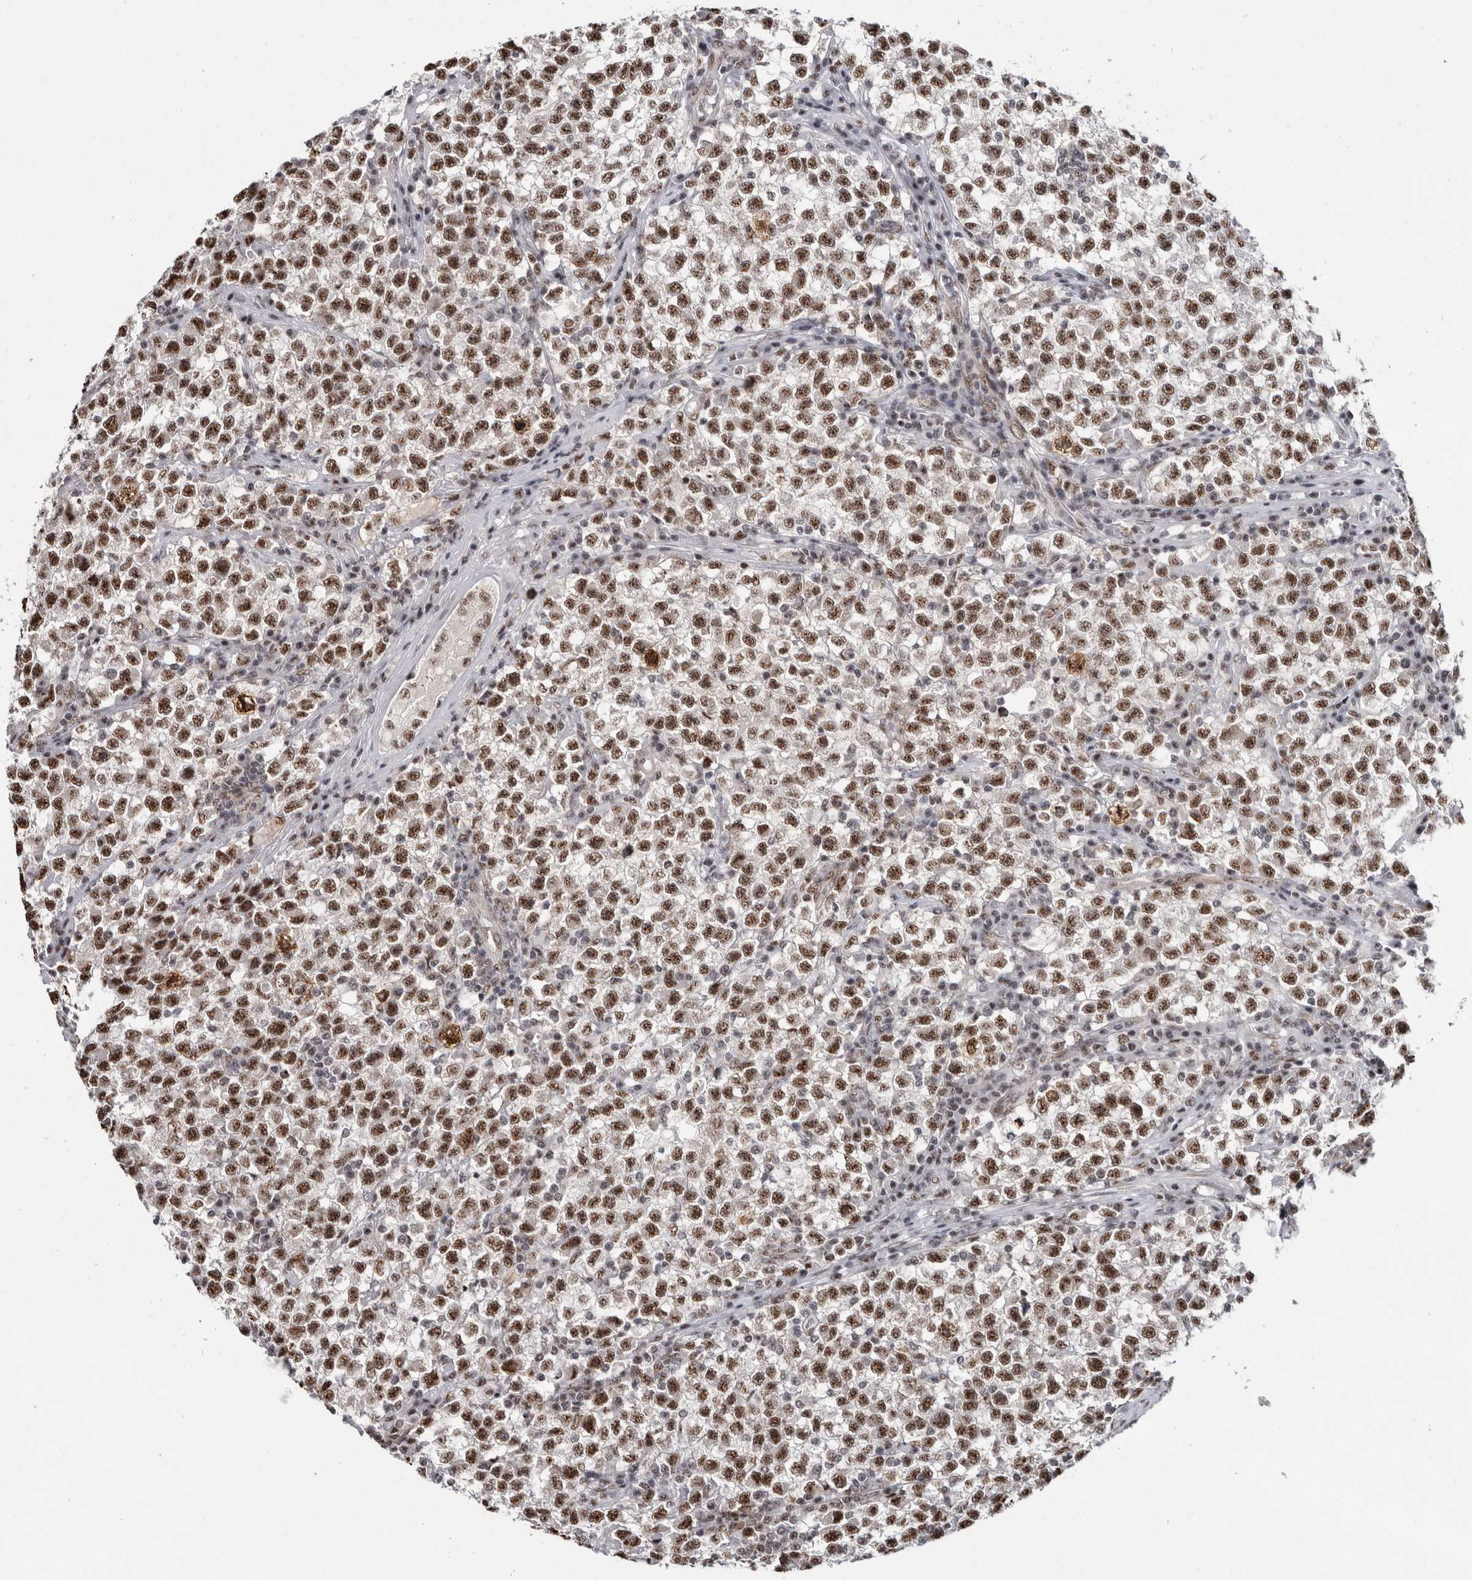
{"staining": {"intensity": "moderate", "quantity": ">75%", "location": "nuclear"}, "tissue": "testis cancer", "cell_type": "Tumor cells", "image_type": "cancer", "snomed": [{"axis": "morphology", "description": "Seminoma, NOS"}, {"axis": "topography", "description": "Testis"}], "caption": "Testis cancer (seminoma) stained for a protein (brown) demonstrates moderate nuclear positive expression in approximately >75% of tumor cells.", "gene": "MKNK1", "patient": {"sex": "male", "age": 22}}